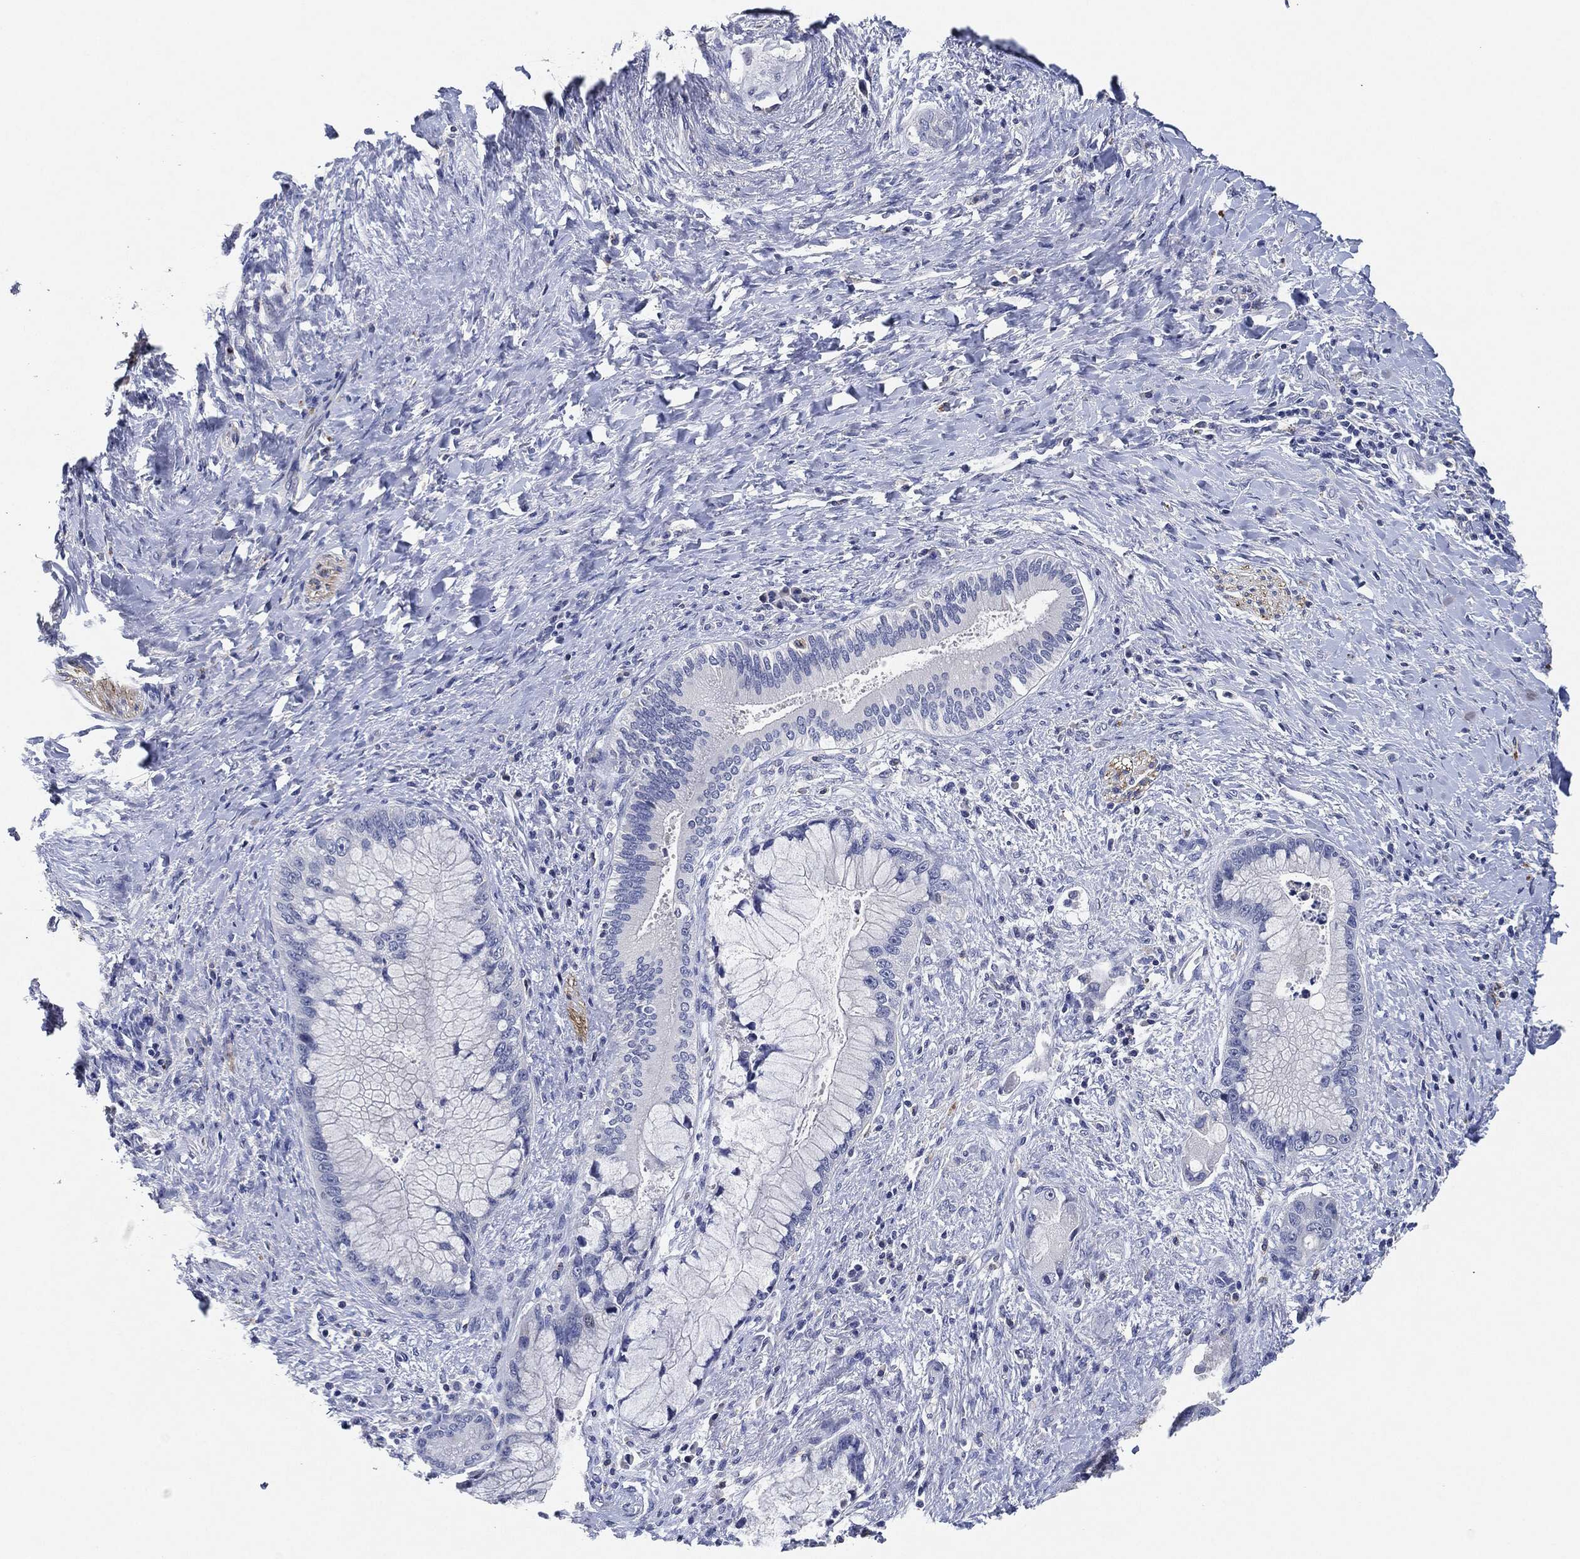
{"staining": {"intensity": "negative", "quantity": "none", "location": "none"}, "tissue": "liver cancer", "cell_type": "Tumor cells", "image_type": "cancer", "snomed": [{"axis": "morphology", "description": "Normal tissue, NOS"}, {"axis": "morphology", "description": "Cholangiocarcinoma"}, {"axis": "topography", "description": "Liver"}, {"axis": "topography", "description": "Peripheral nerve tissue"}], "caption": "Tumor cells are negative for protein expression in human liver cholangiocarcinoma.", "gene": "NTRK1", "patient": {"sex": "male", "age": 50}}